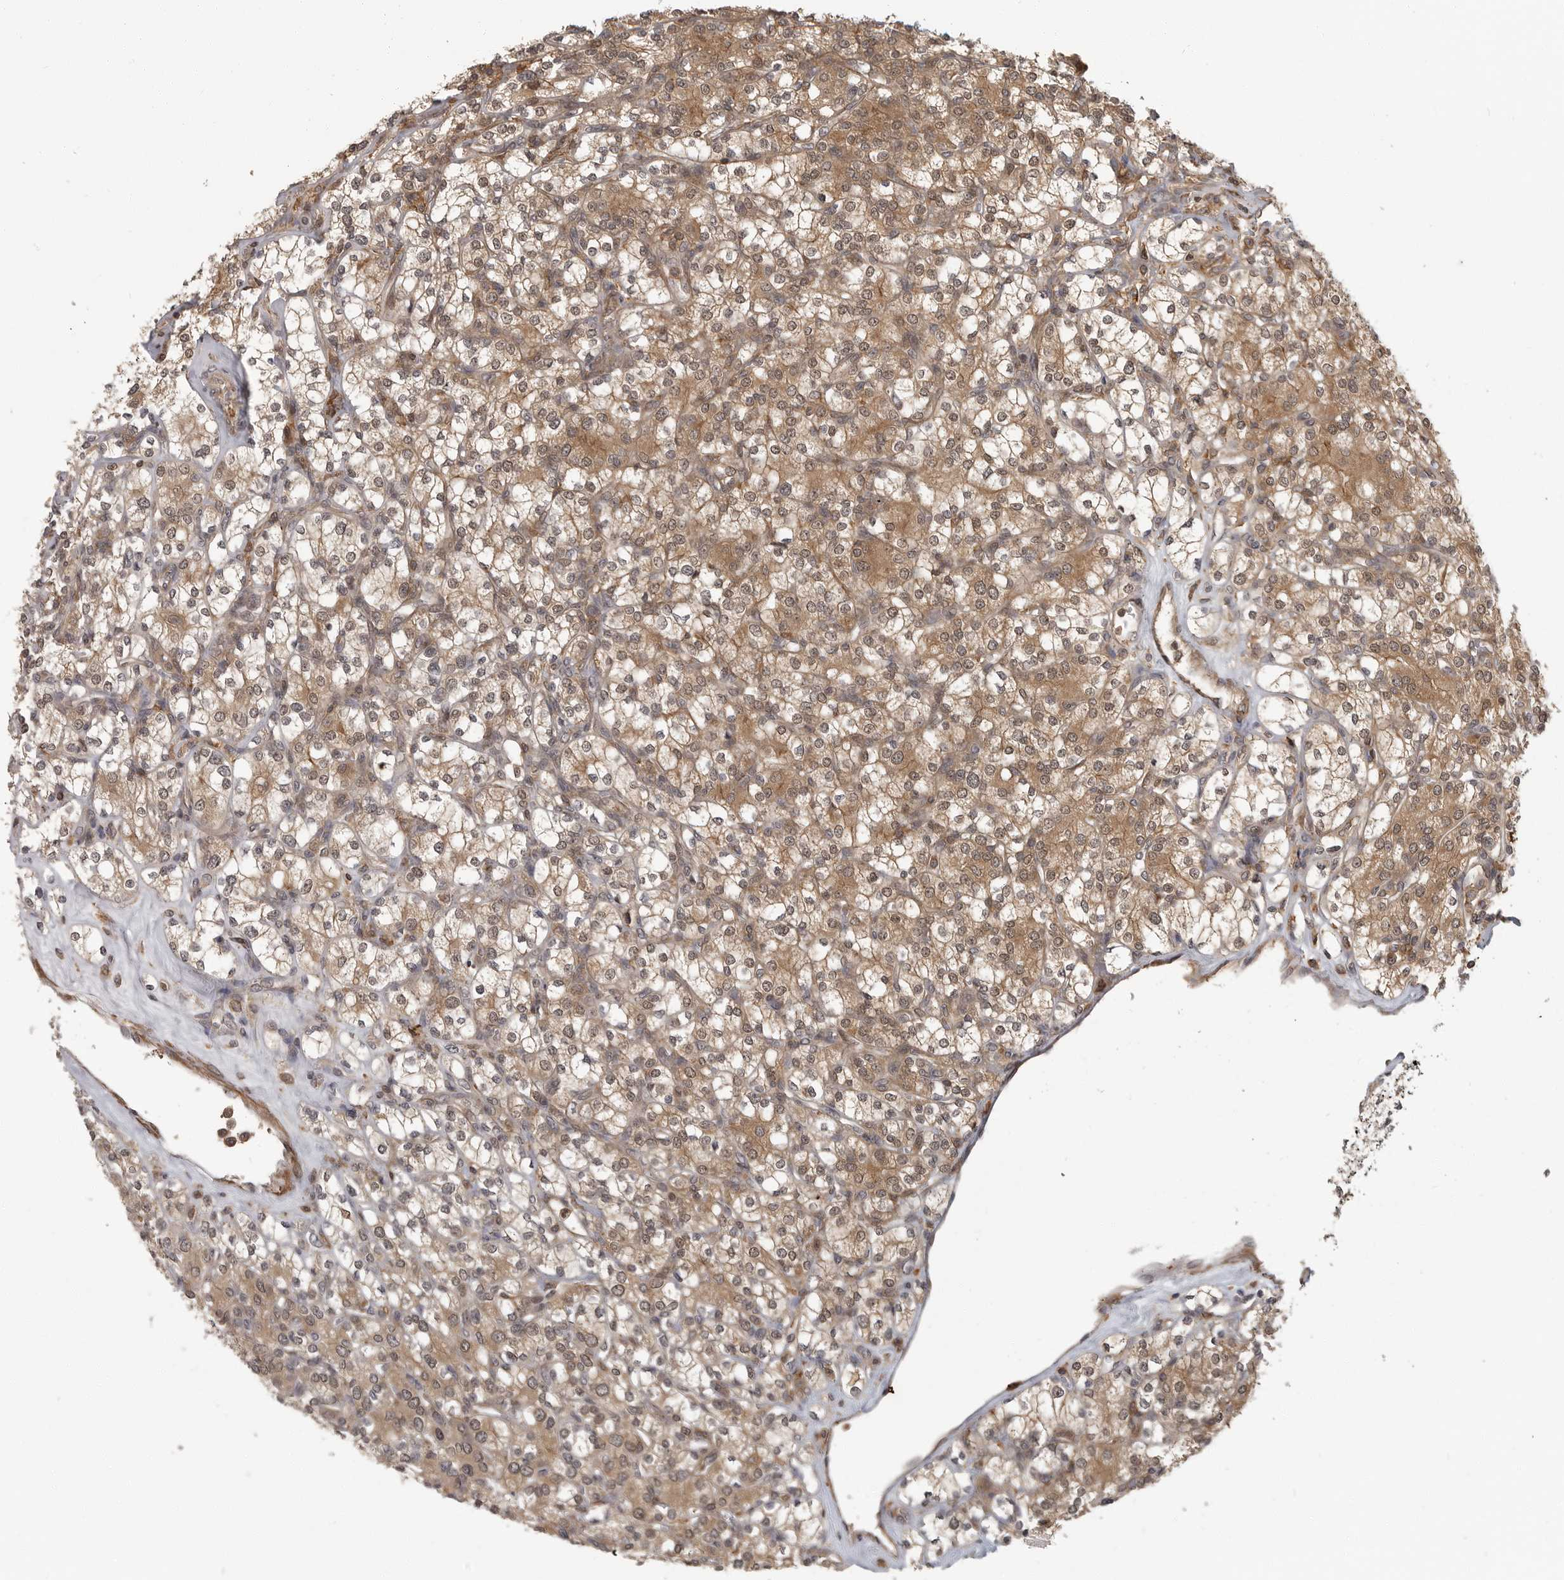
{"staining": {"intensity": "moderate", "quantity": ">75%", "location": "cytoplasmic/membranous"}, "tissue": "renal cancer", "cell_type": "Tumor cells", "image_type": "cancer", "snomed": [{"axis": "morphology", "description": "Adenocarcinoma, NOS"}, {"axis": "topography", "description": "Kidney"}], "caption": "Protein positivity by immunohistochemistry demonstrates moderate cytoplasmic/membranous expression in approximately >75% of tumor cells in renal cancer.", "gene": "ERN1", "patient": {"sex": "male", "age": 77}}